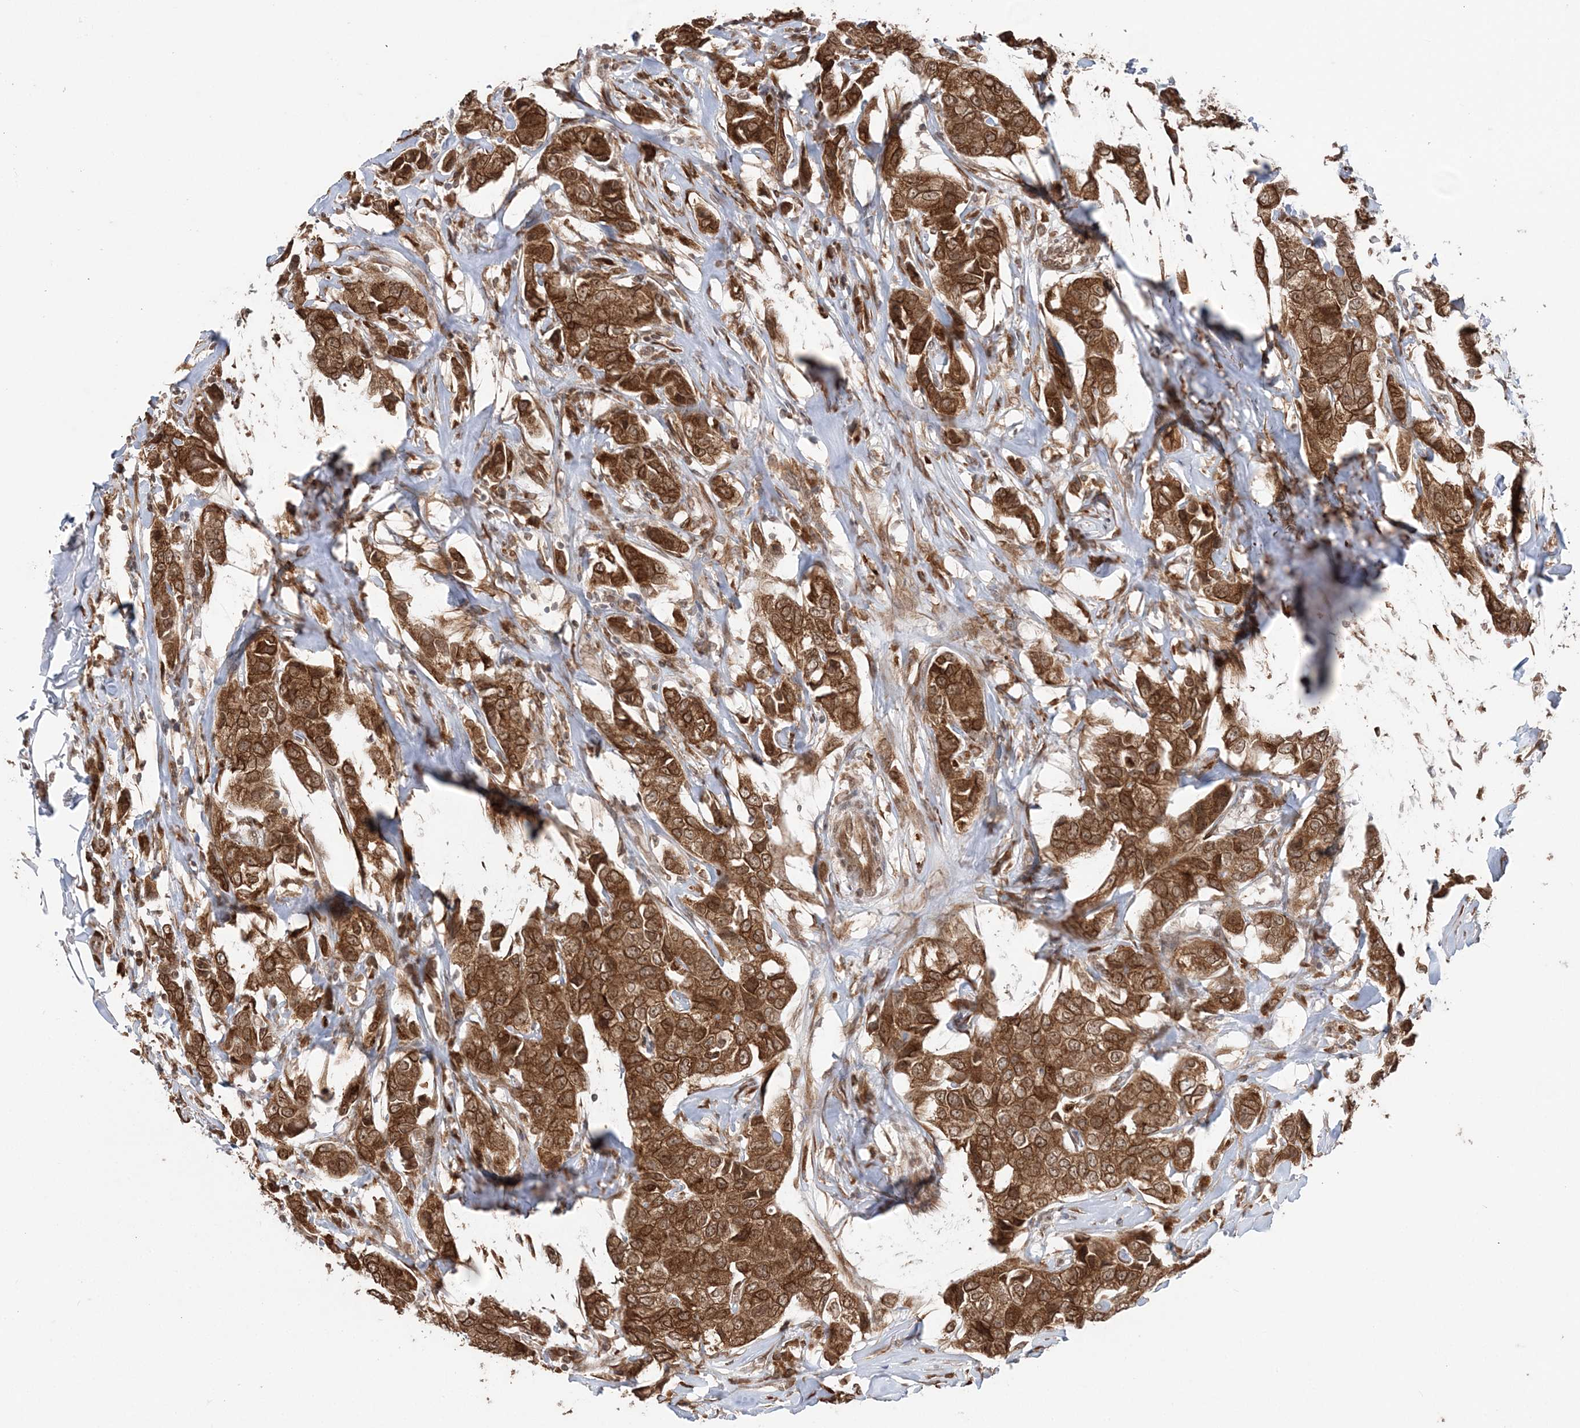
{"staining": {"intensity": "strong", "quantity": ">75%", "location": "cytoplasmic/membranous,nuclear"}, "tissue": "breast cancer", "cell_type": "Tumor cells", "image_type": "cancer", "snomed": [{"axis": "morphology", "description": "Duct carcinoma"}, {"axis": "topography", "description": "Breast"}], "caption": "Human breast intraductal carcinoma stained with a protein marker reveals strong staining in tumor cells.", "gene": "TMED10", "patient": {"sex": "female", "age": 80}}